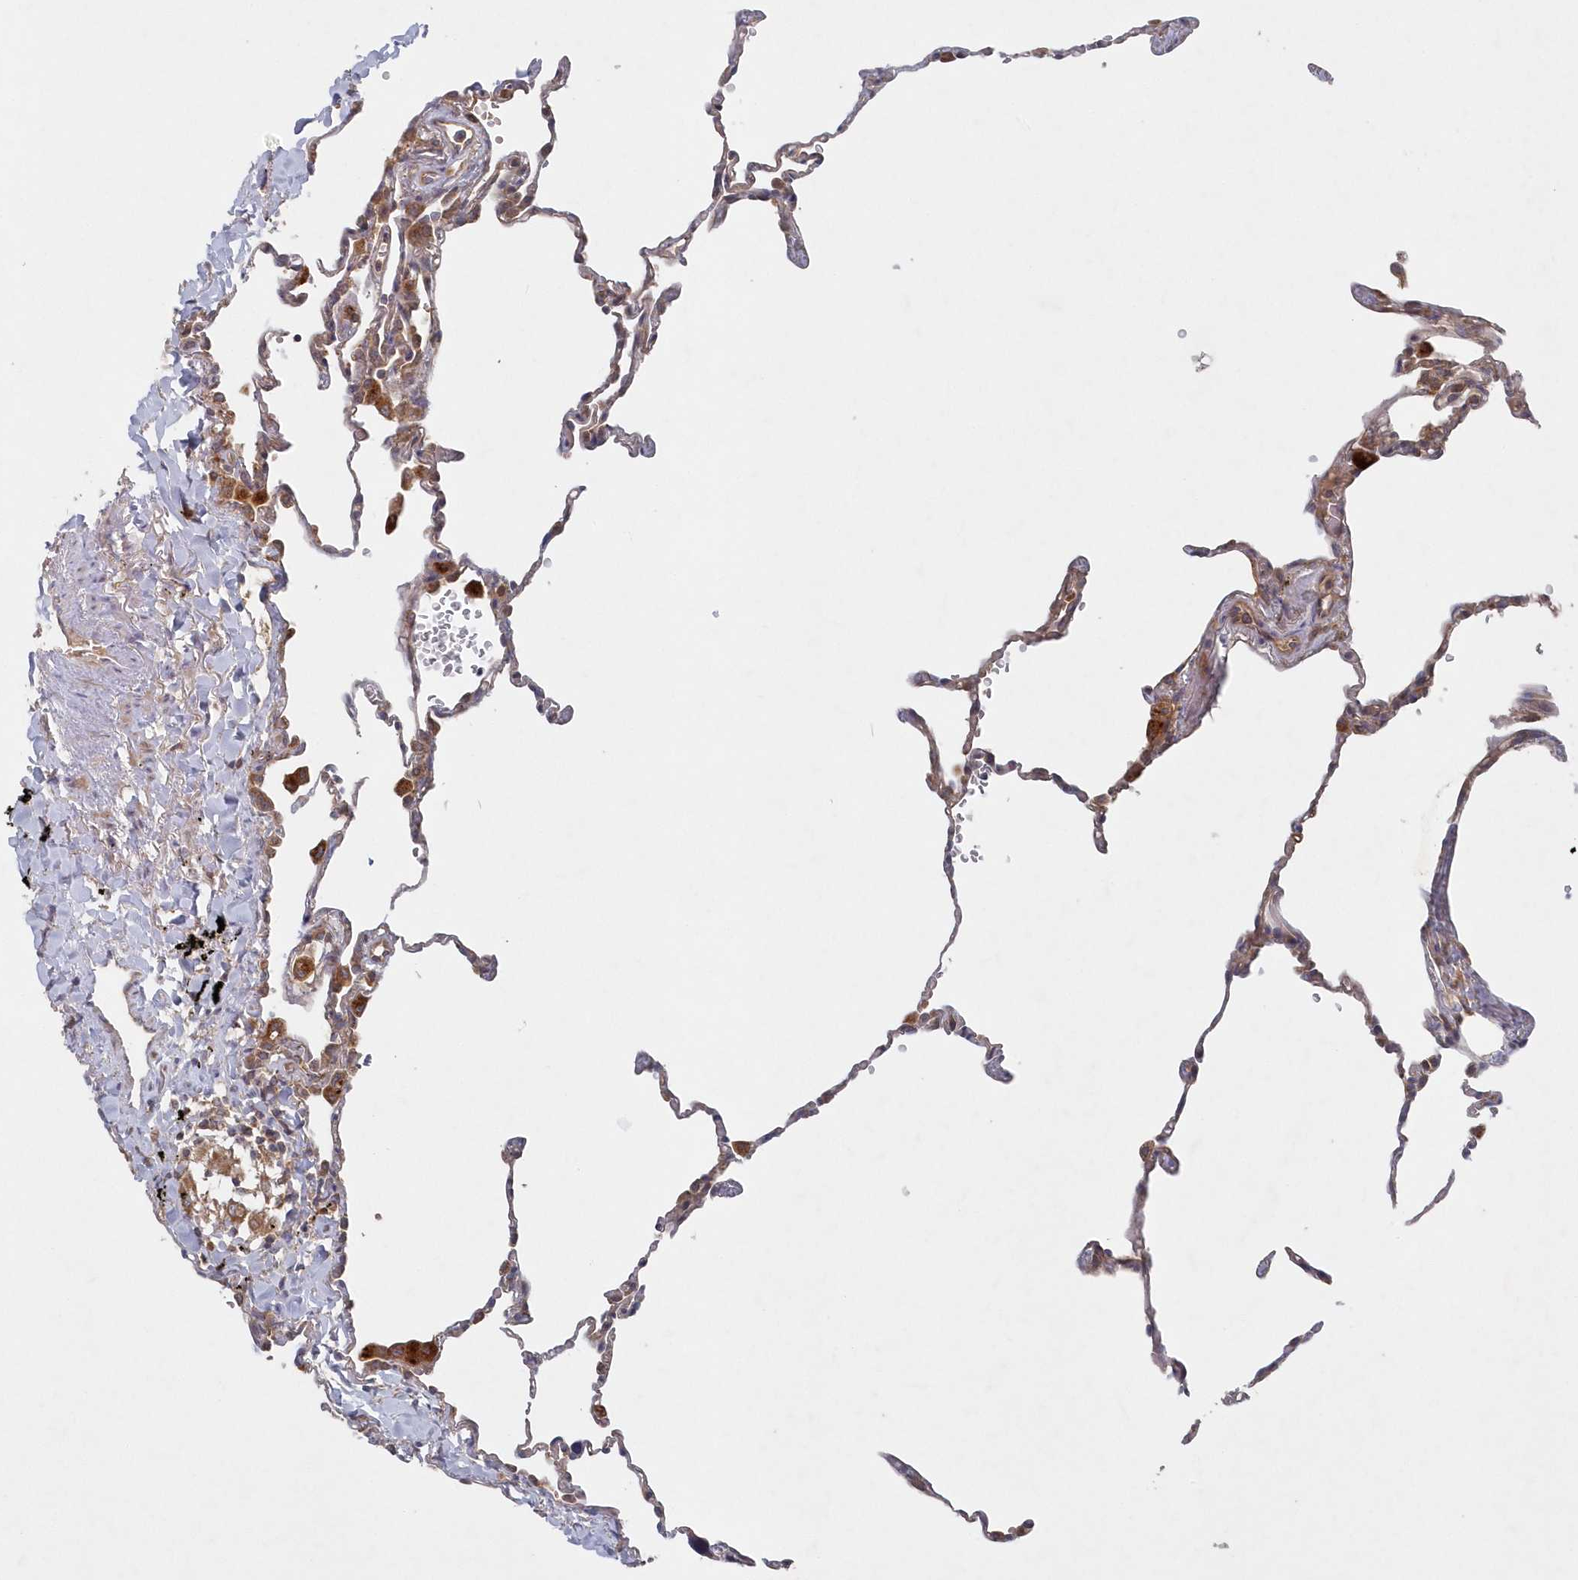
{"staining": {"intensity": "moderate", "quantity": "<25%", "location": "cytoplasmic/membranous"}, "tissue": "lung", "cell_type": "Alveolar cells", "image_type": "normal", "snomed": [{"axis": "morphology", "description": "Normal tissue, NOS"}, {"axis": "topography", "description": "Lung"}], "caption": "The micrograph displays immunohistochemical staining of normal lung. There is moderate cytoplasmic/membranous positivity is appreciated in approximately <25% of alveolar cells. The staining was performed using DAB (3,3'-diaminobenzidine), with brown indicating positive protein expression. Nuclei are stained blue with hematoxylin.", "gene": "ASNSD1", "patient": {"sex": "male", "age": 59}}